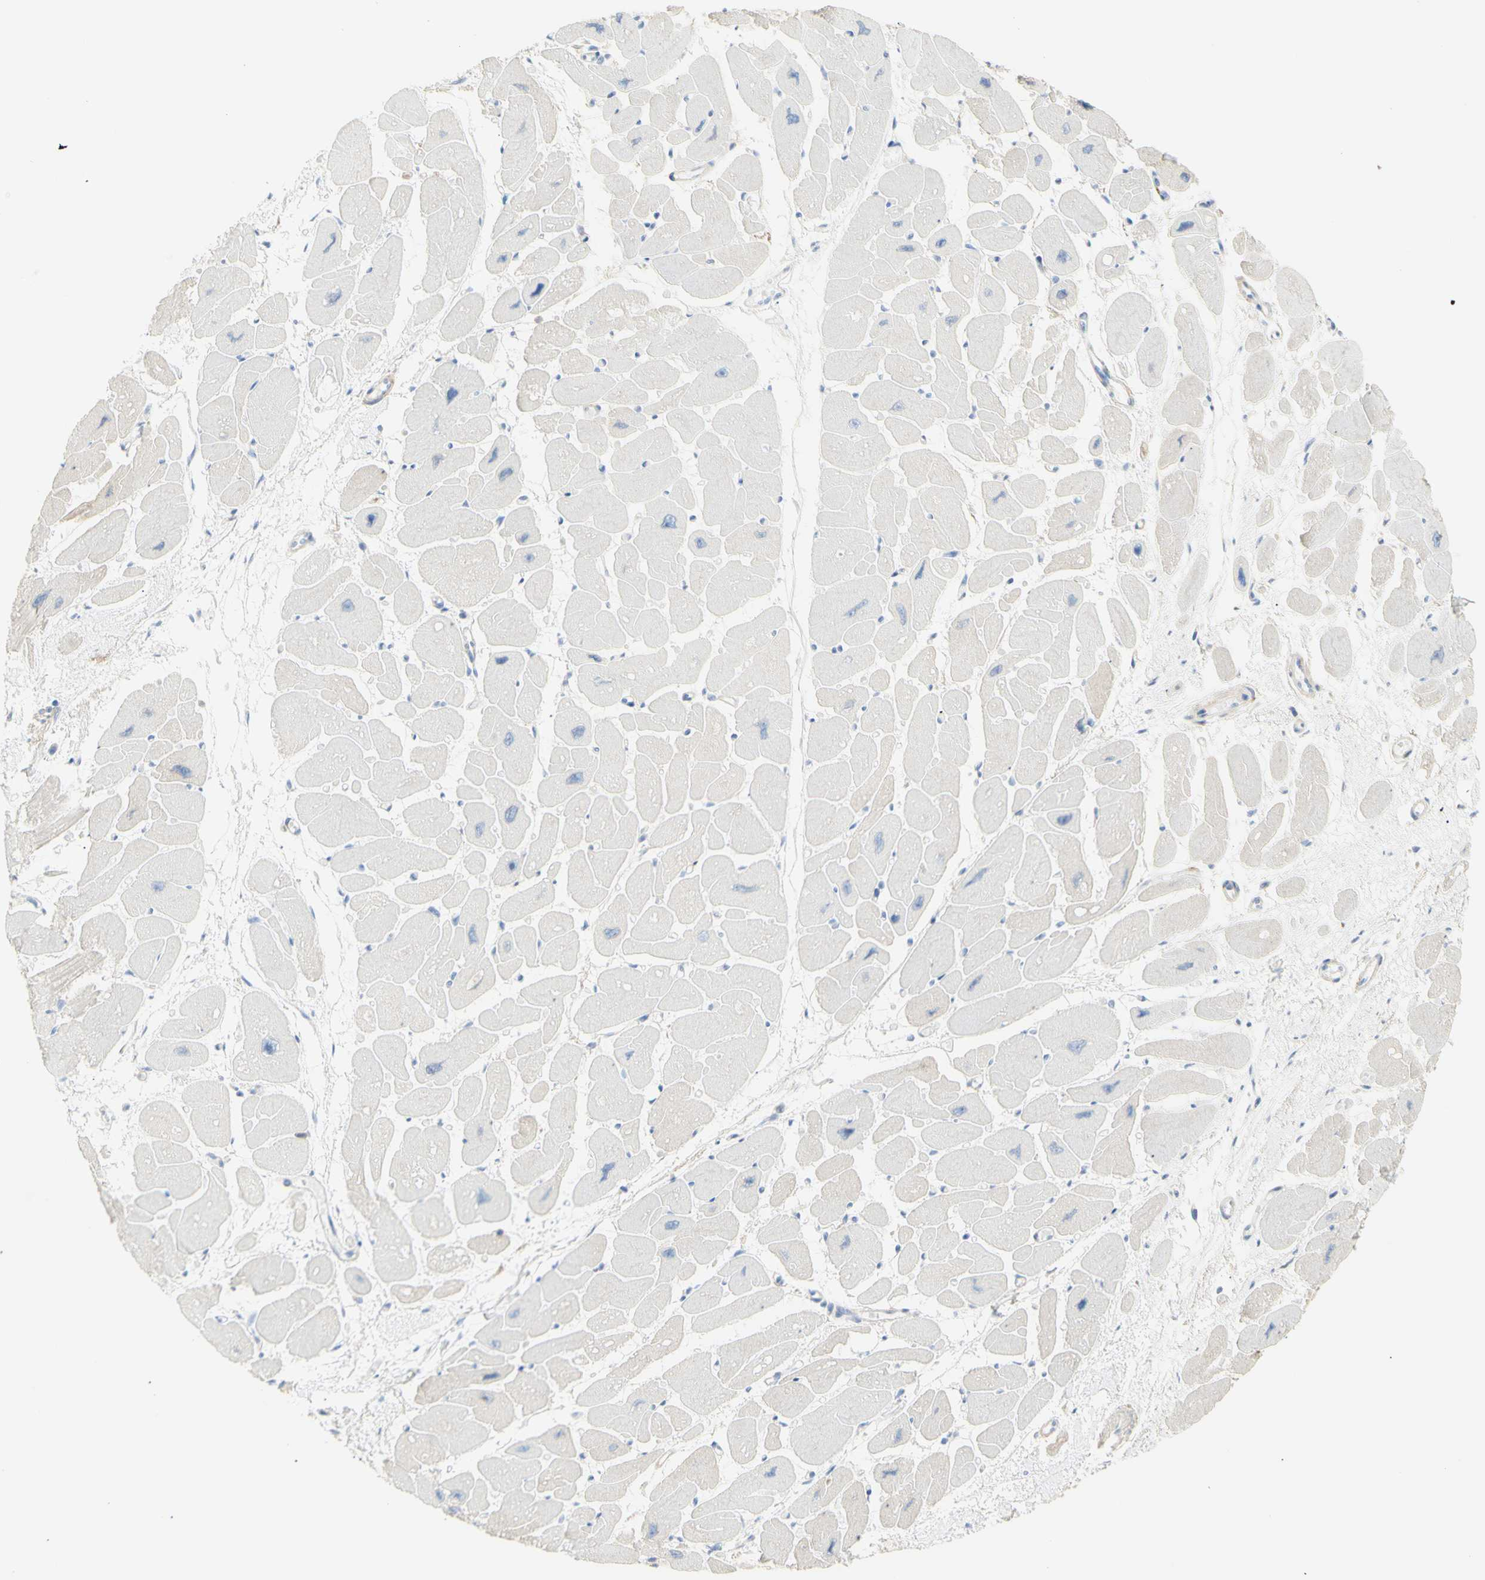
{"staining": {"intensity": "weak", "quantity": "<25%", "location": "cytoplasmic/membranous"}, "tissue": "heart muscle", "cell_type": "Cardiomyocytes", "image_type": "normal", "snomed": [{"axis": "morphology", "description": "Normal tissue, NOS"}, {"axis": "topography", "description": "Heart"}], "caption": "An immunohistochemistry (IHC) image of unremarkable heart muscle is shown. There is no staining in cardiomyocytes of heart muscle. The staining is performed using DAB (3,3'-diaminobenzidine) brown chromogen with nuclei counter-stained in using hematoxylin.", "gene": "B4GALNT3", "patient": {"sex": "female", "age": 54}}